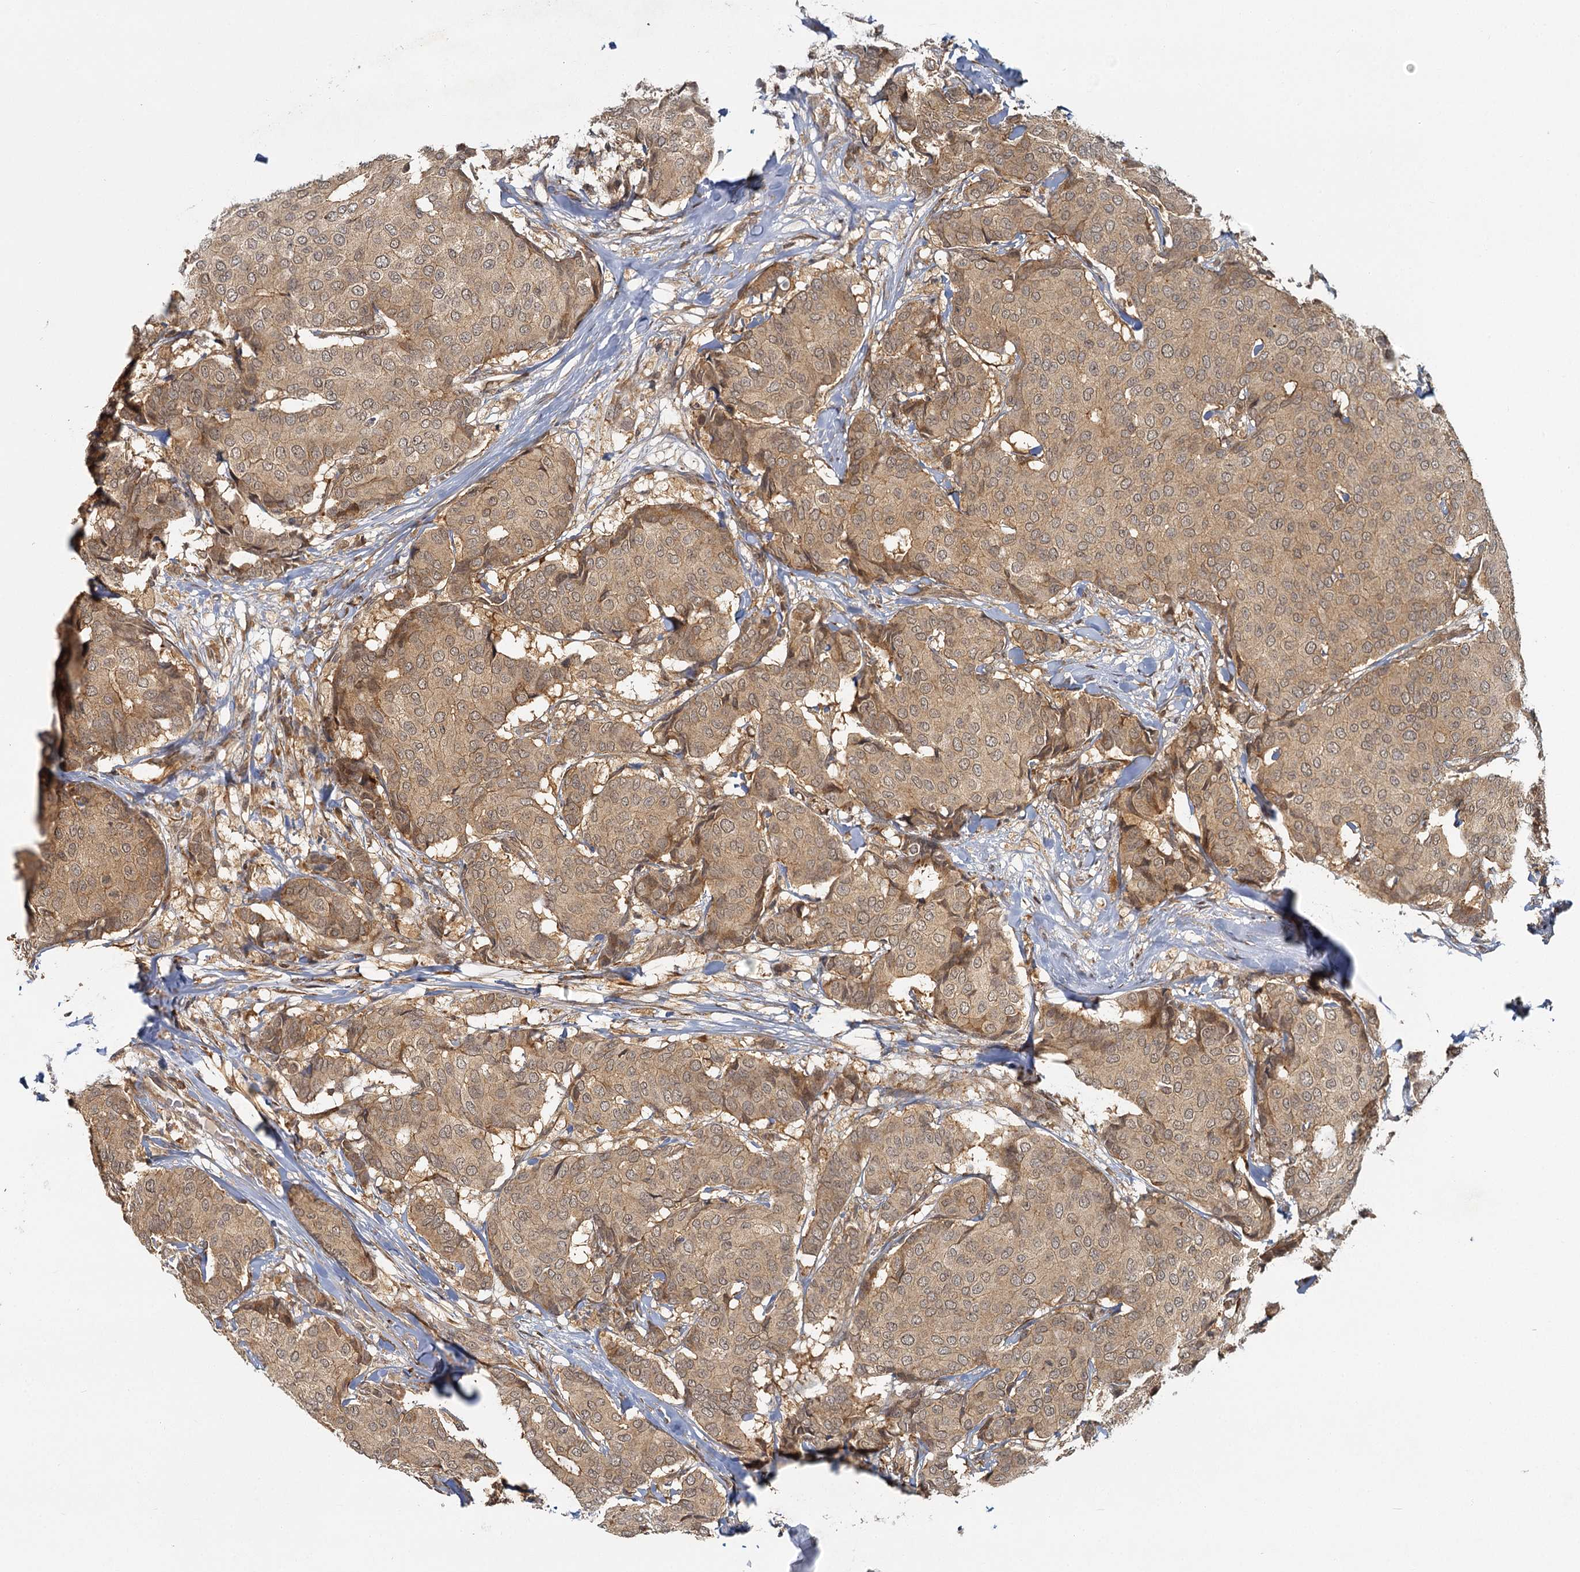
{"staining": {"intensity": "moderate", "quantity": ">75%", "location": "cytoplasmic/membranous,nuclear"}, "tissue": "breast cancer", "cell_type": "Tumor cells", "image_type": "cancer", "snomed": [{"axis": "morphology", "description": "Duct carcinoma"}, {"axis": "topography", "description": "Breast"}], "caption": "IHC image of intraductal carcinoma (breast) stained for a protein (brown), which demonstrates medium levels of moderate cytoplasmic/membranous and nuclear staining in approximately >75% of tumor cells.", "gene": "ZNF549", "patient": {"sex": "female", "age": 75}}